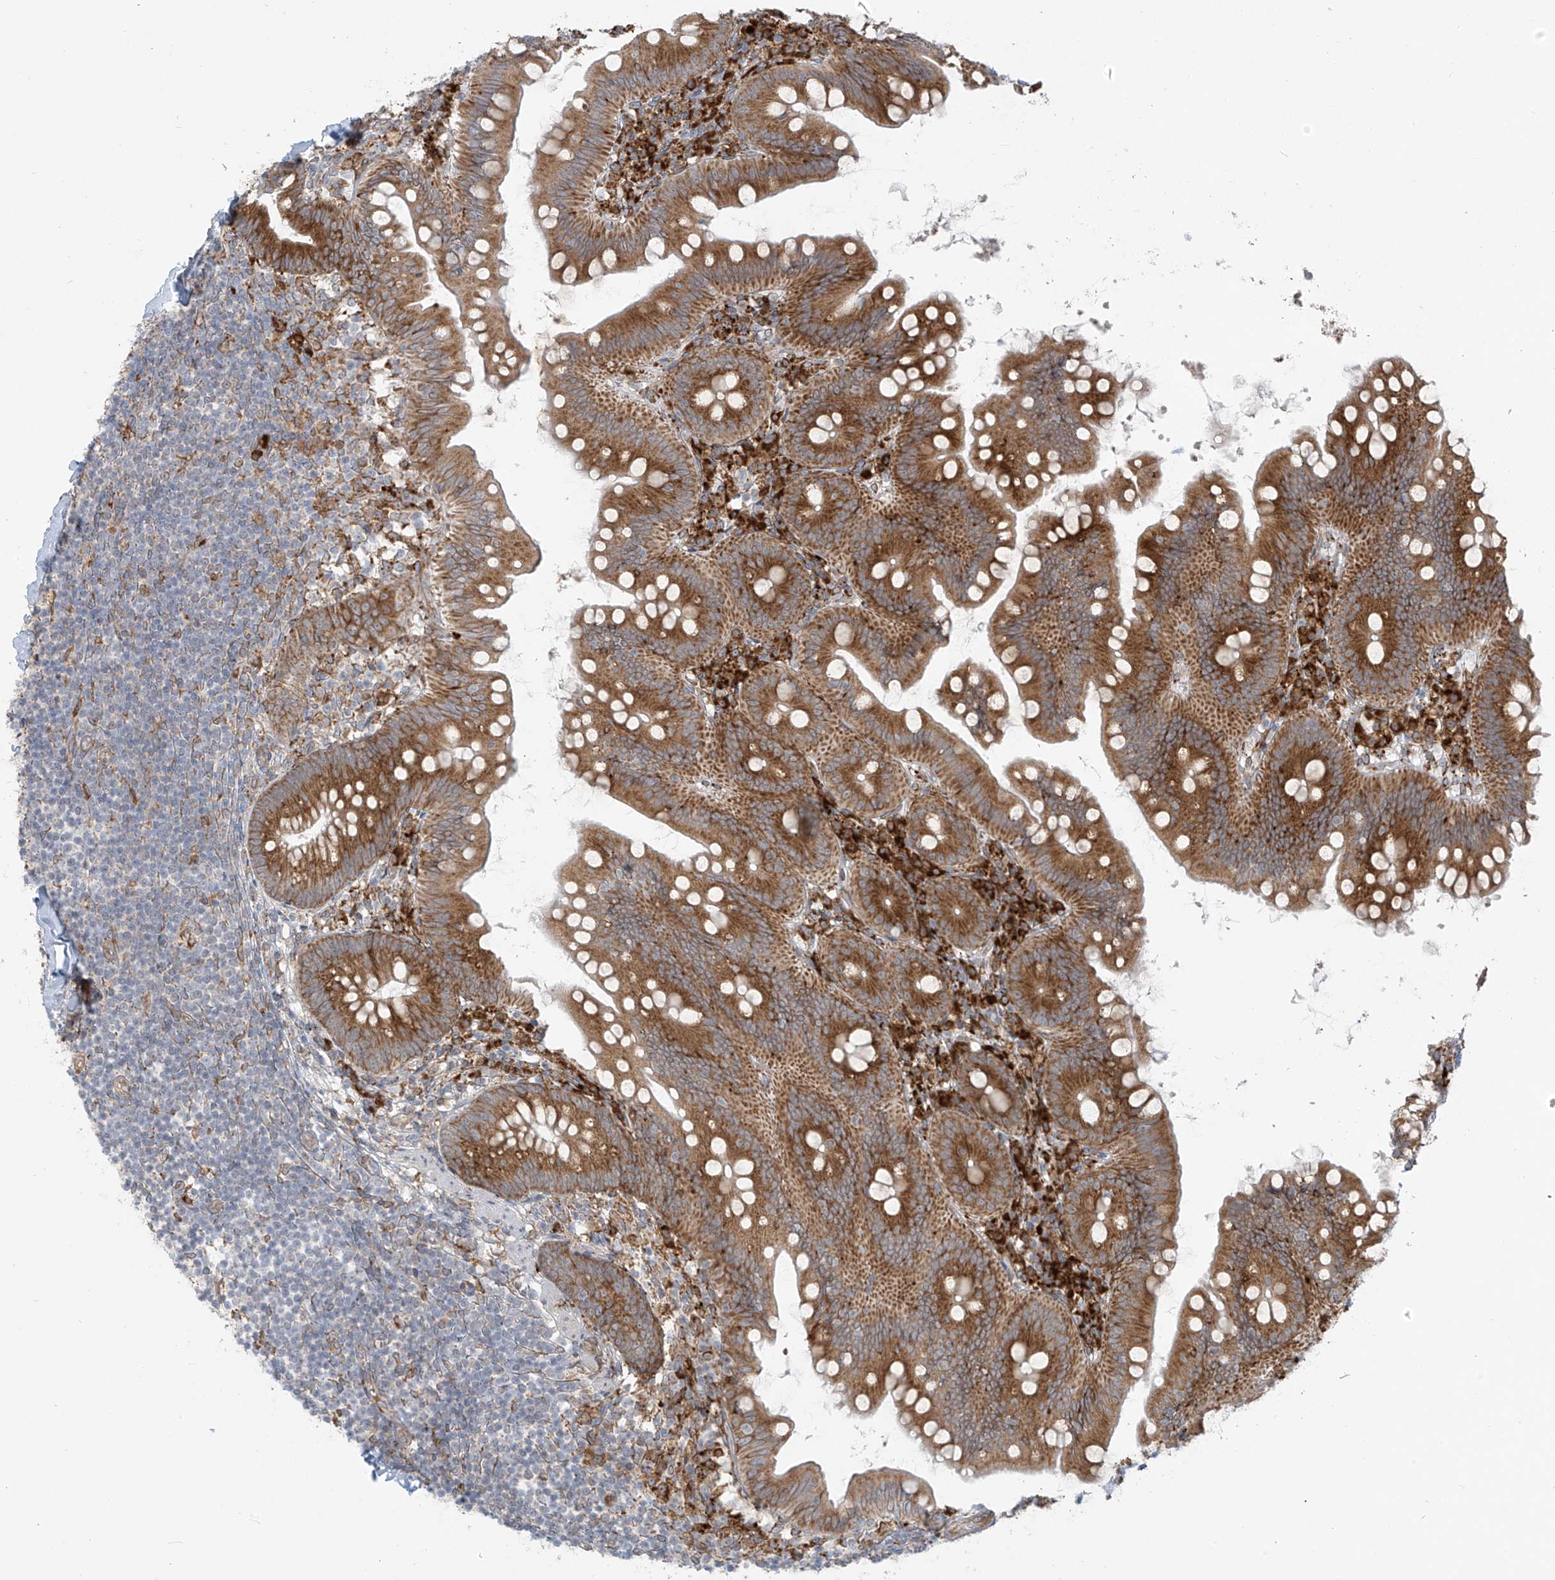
{"staining": {"intensity": "moderate", "quantity": ">75%", "location": "cytoplasmic/membranous"}, "tissue": "appendix", "cell_type": "Glandular cells", "image_type": "normal", "snomed": [{"axis": "morphology", "description": "Normal tissue, NOS"}, {"axis": "topography", "description": "Appendix"}], "caption": "Immunohistochemical staining of unremarkable human appendix displays >75% levels of moderate cytoplasmic/membranous protein positivity in about >75% of glandular cells.", "gene": "KATNIP", "patient": {"sex": "female", "age": 62}}